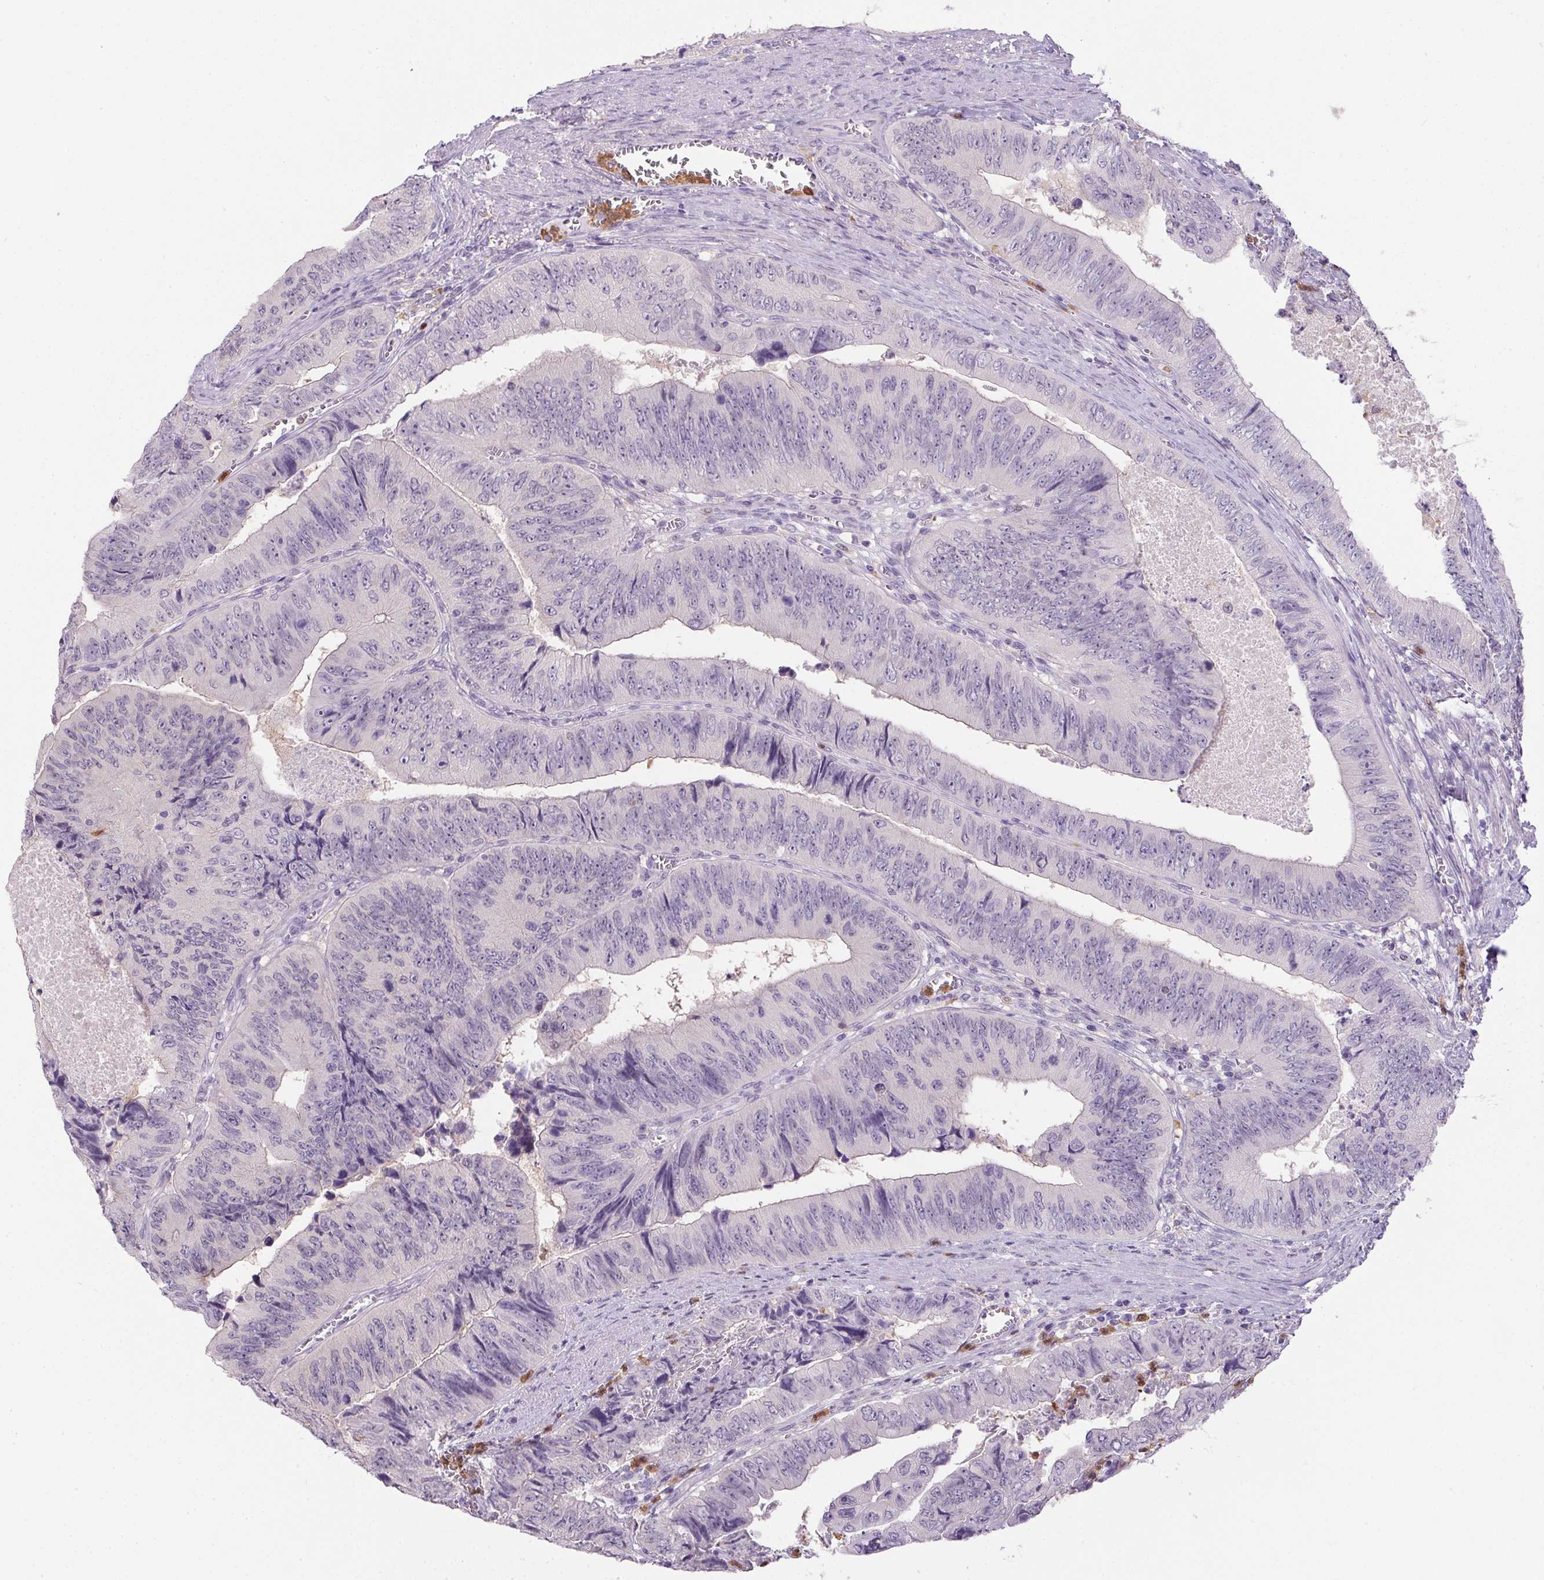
{"staining": {"intensity": "negative", "quantity": "none", "location": "none"}, "tissue": "colorectal cancer", "cell_type": "Tumor cells", "image_type": "cancer", "snomed": [{"axis": "morphology", "description": "Adenocarcinoma, NOS"}, {"axis": "topography", "description": "Colon"}], "caption": "Immunohistochemical staining of colorectal adenocarcinoma shows no significant staining in tumor cells.", "gene": "DNAJC5G", "patient": {"sex": "female", "age": 84}}